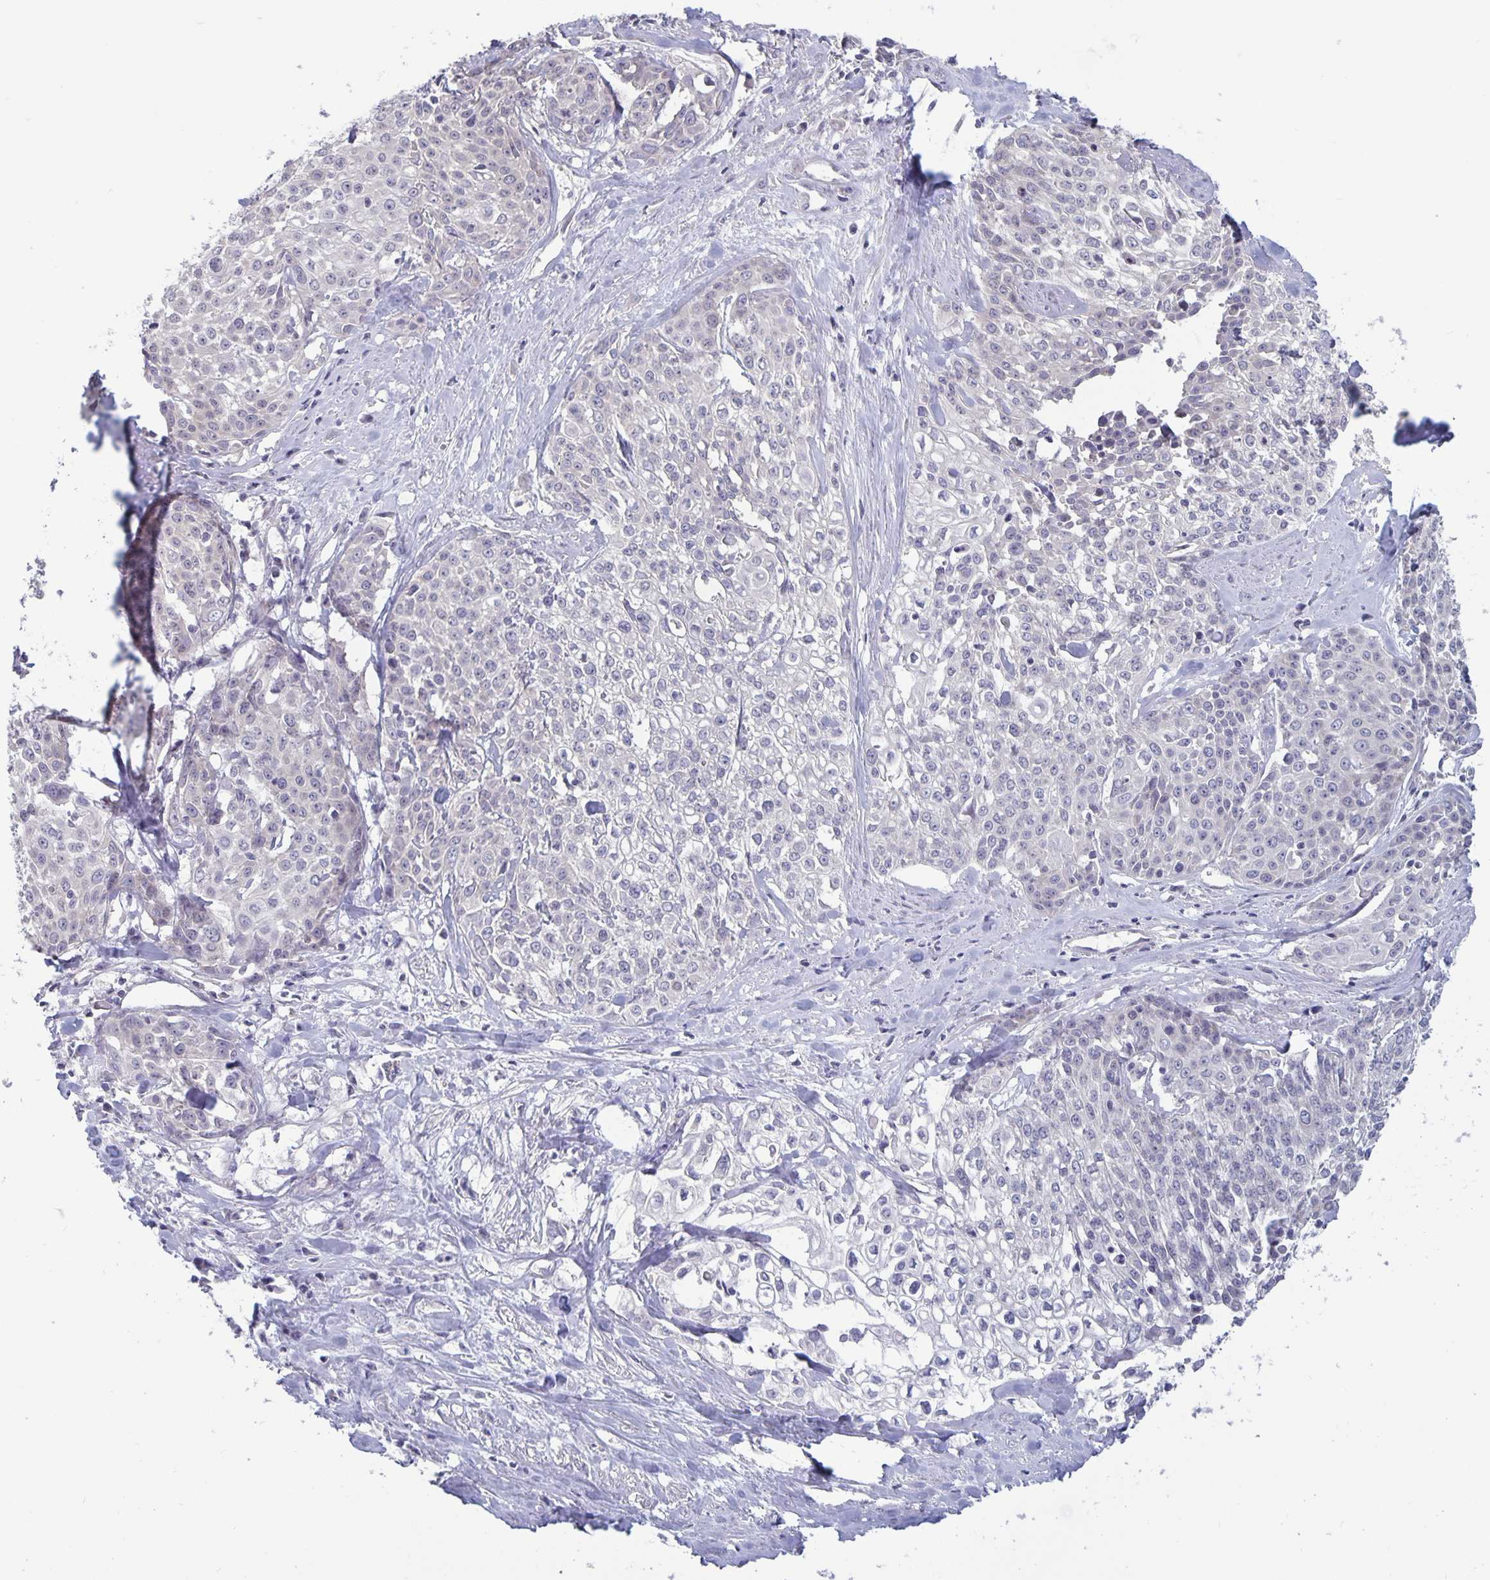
{"staining": {"intensity": "negative", "quantity": "none", "location": "none"}, "tissue": "cervical cancer", "cell_type": "Tumor cells", "image_type": "cancer", "snomed": [{"axis": "morphology", "description": "Squamous cell carcinoma, NOS"}, {"axis": "topography", "description": "Cervix"}], "caption": "Human cervical cancer stained for a protein using immunohistochemistry reveals no expression in tumor cells.", "gene": "PLCB3", "patient": {"sex": "female", "age": 39}}